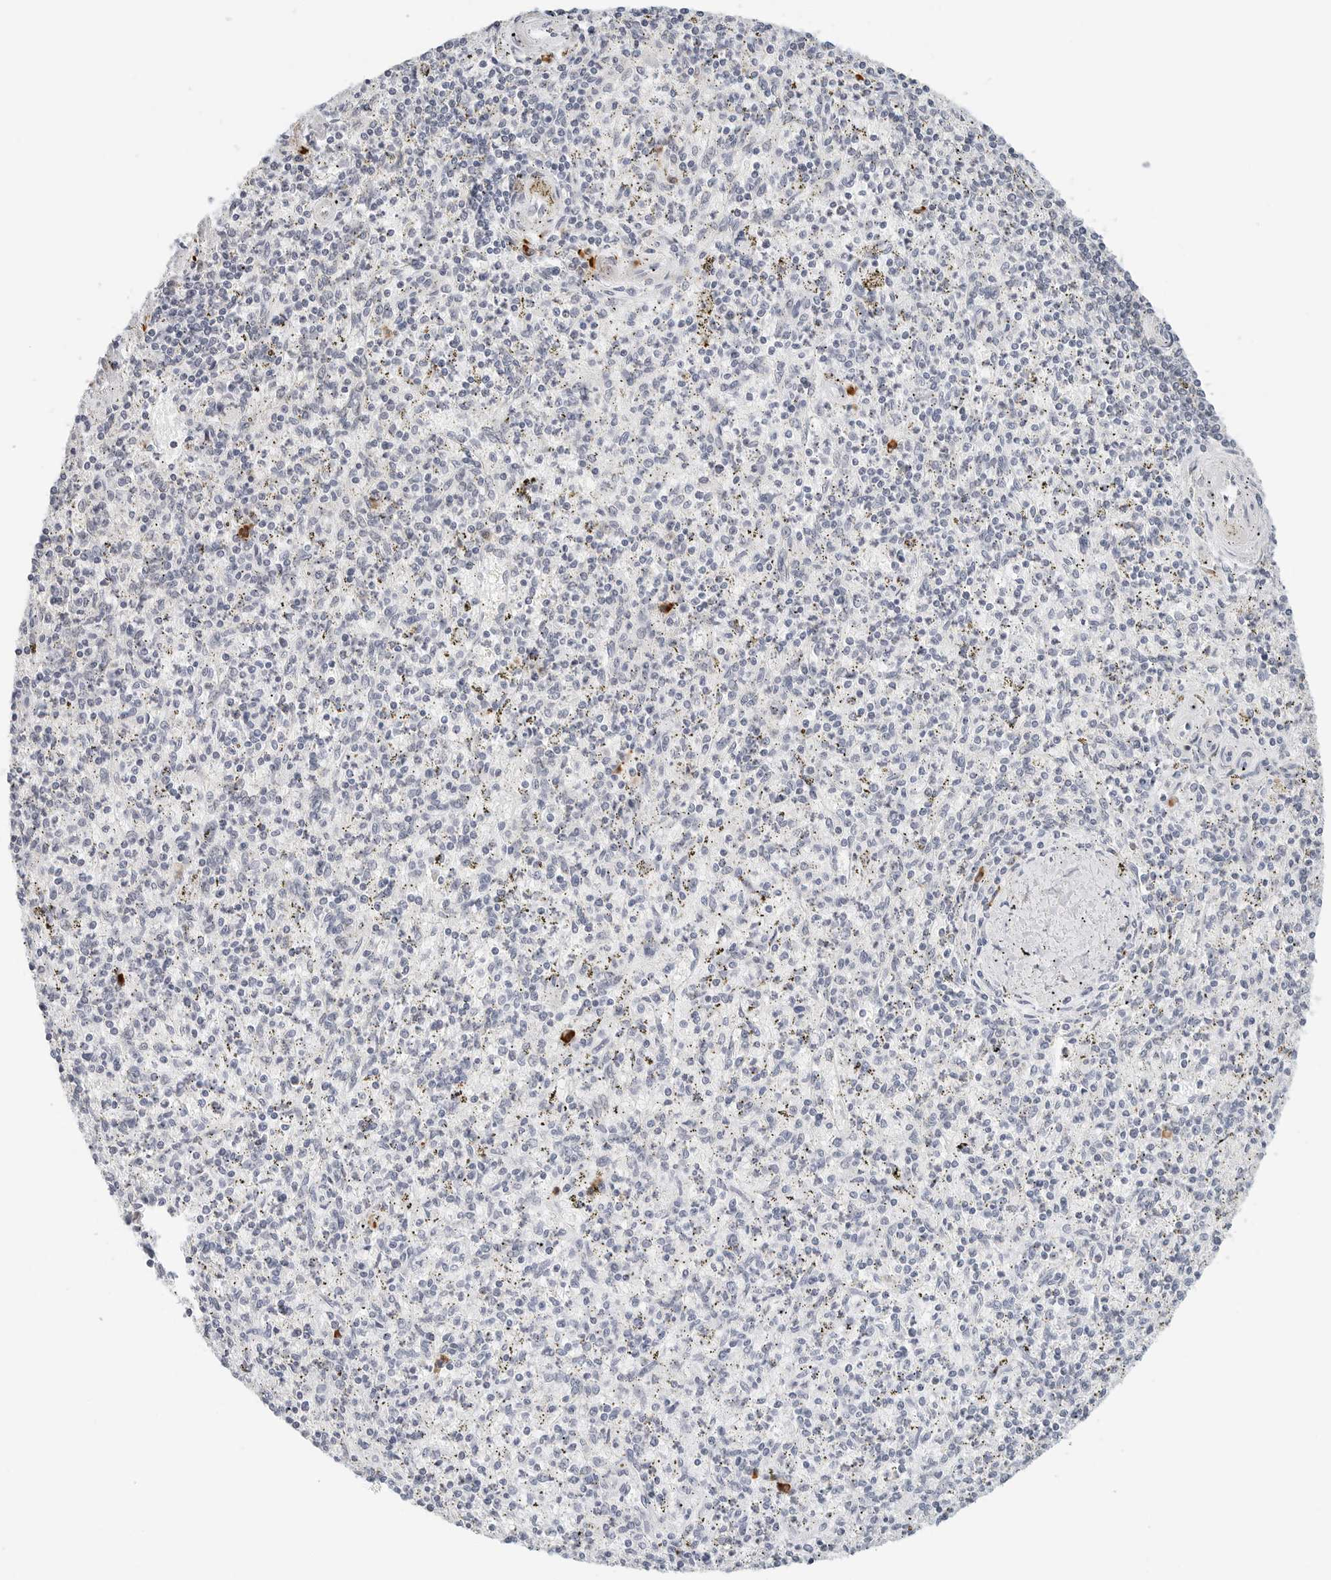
{"staining": {"intensity": "negative", "quantity": "none", "location": "none"}, "tissue": "spleen", "cell_type": "Cells in red pulp", "image_type": "normal", "snomed": [{"axis": "morphology", "description": "Normal tissue, NOS"}, {"axis": "topography", "description": "Spleen"}], "caption": "This is an IHC photomicrograph of unremarkable spleen. There is no positivity in cells in red pulp.", "gene": "PARP10", "patient": {"sex": "male", "age": 72}}